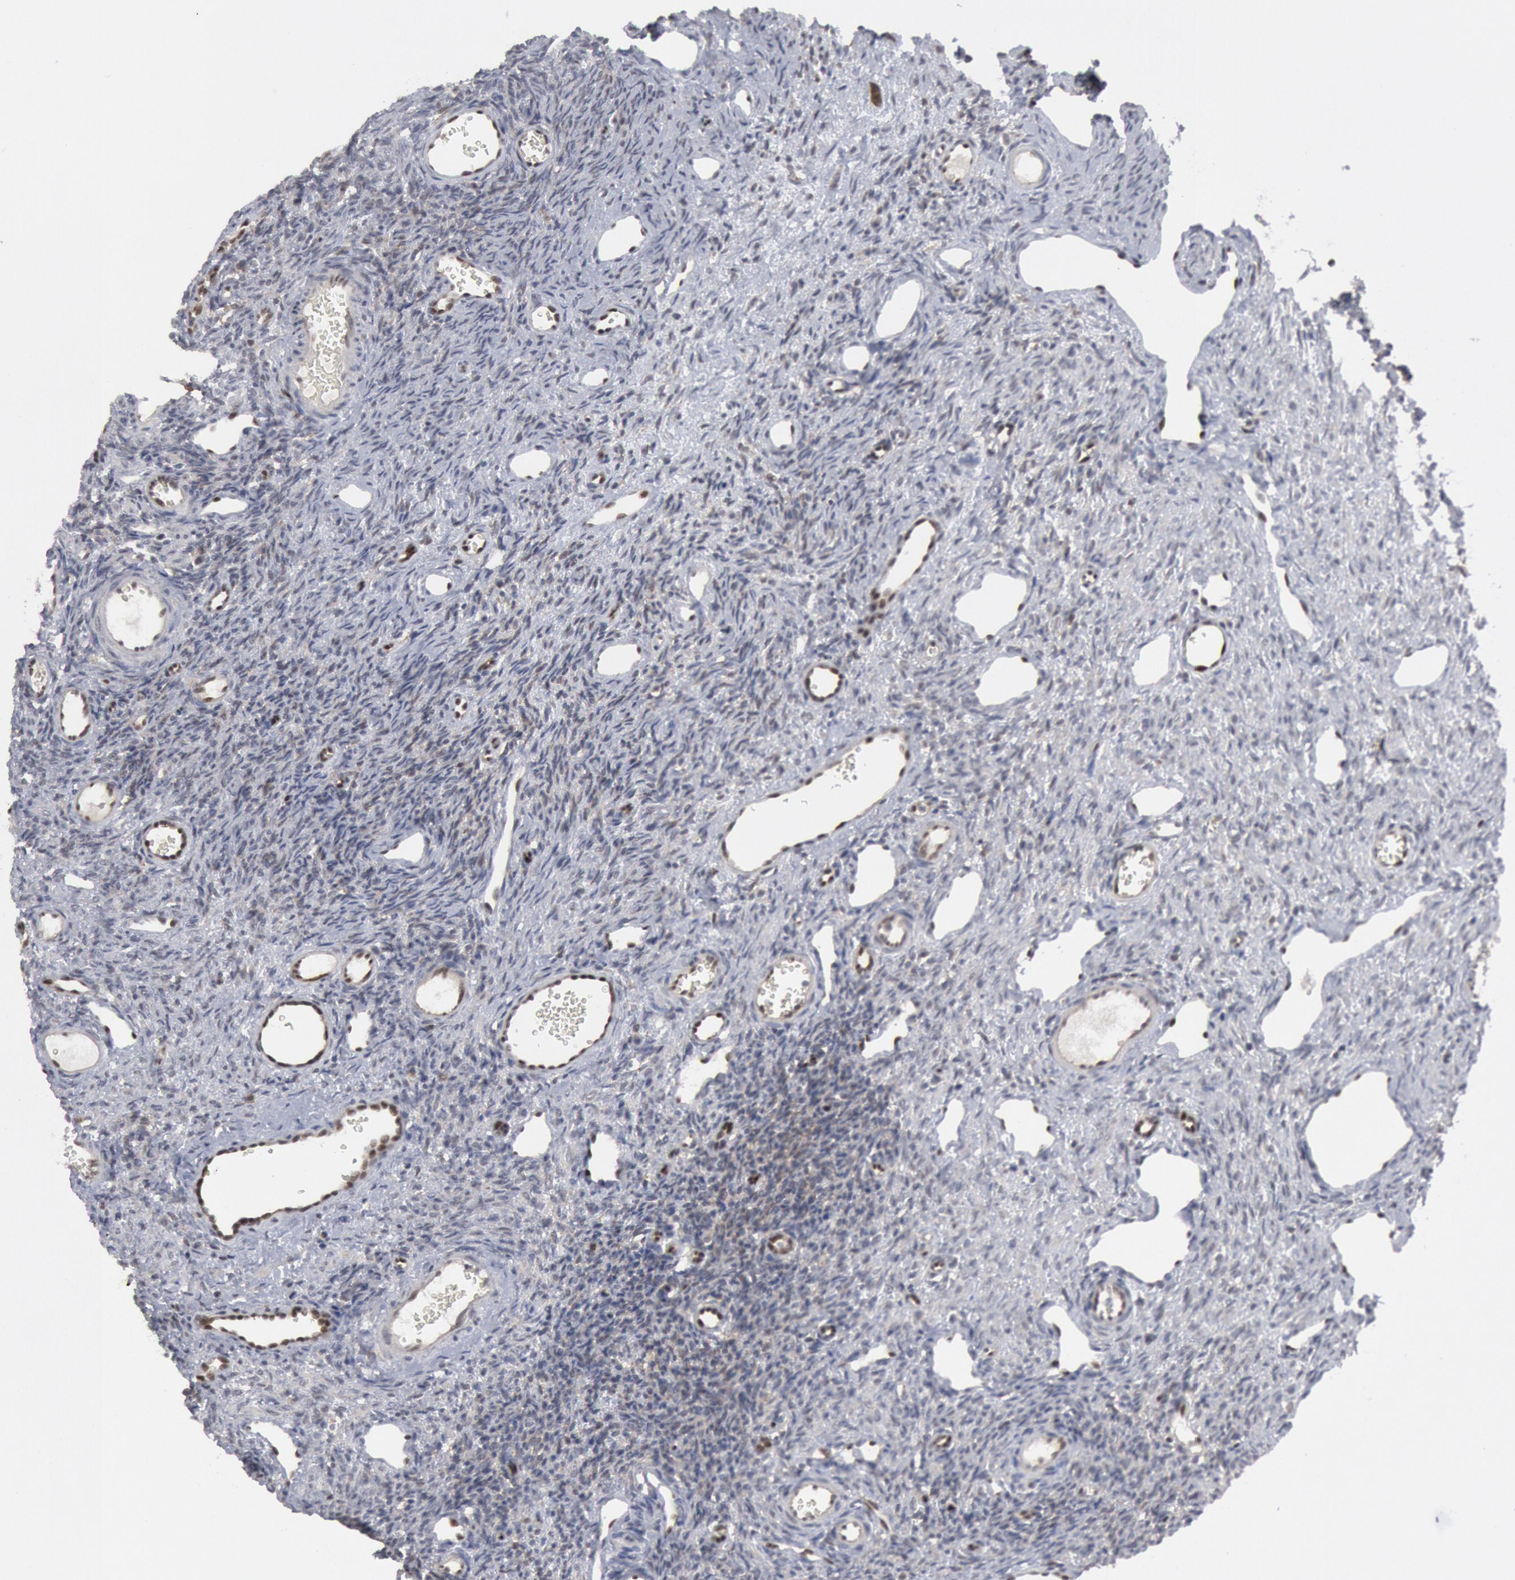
{"staining": {"intensity": "negative", "quantity": "none", "location": "none"}, "tissue": "ovary", "cell_type": "Ovarian stroma cells", "image_type": "normal", "snomed": [{"axis": "morphology", "description": "Normal tissue, NOS"}, {"axis": "topography", "description": "Ovary"}], "caption": "Immunohistochemistry (IHC) image of benign ovary stained for a protein (brown), which demonstrates no staining in ovarian stroma cells. (IHC, brightfield microscopy, high magnification).", "gene": "FOXO1", "patient": {"sex": "female", "age": 33}}